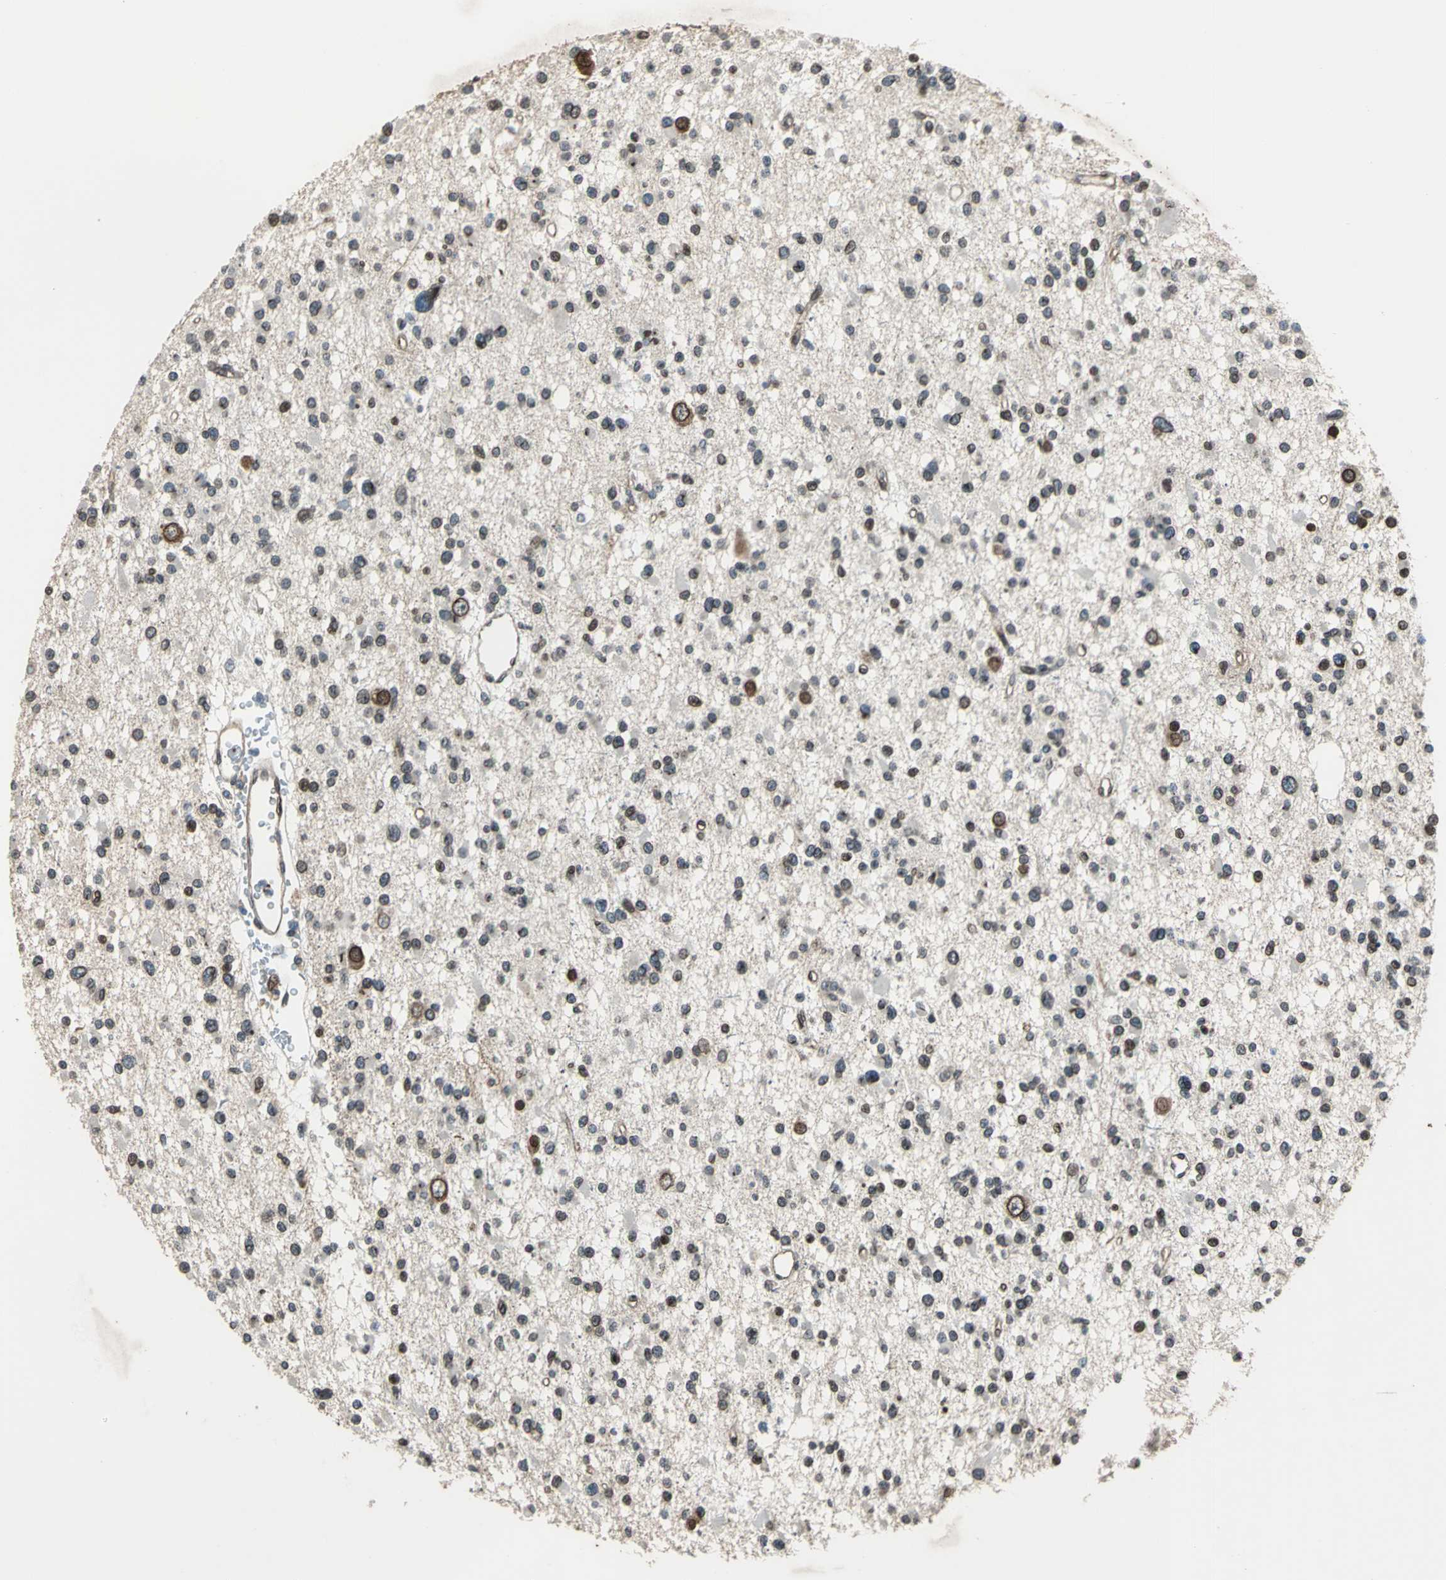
{"staining": {"intensity": "strong", "quantity": "<25%", "location": "cytoplasmic/membranous,nuclear"}, "tissue": "glioma", "cell_type": "Tumor cells", "image_type": "cancer", "snomed": [{"axis": "morphology", "description": "Glioma, malignant, Low grade"}, {"axis": "topography", "description": "Brain"}], "caption": "Immunohistochemistry (DAB) staining of glioma displays strong cytoplasmic/membranous and nuclear protein expression in approximately <25% of tumor cells. (DAB (3,3'-diaminobenzidine) IHC, brown staining for protein, blue staining for nuclei).", "gene": "BRIP1", "patient": {"sex": "female", "age": 22}}